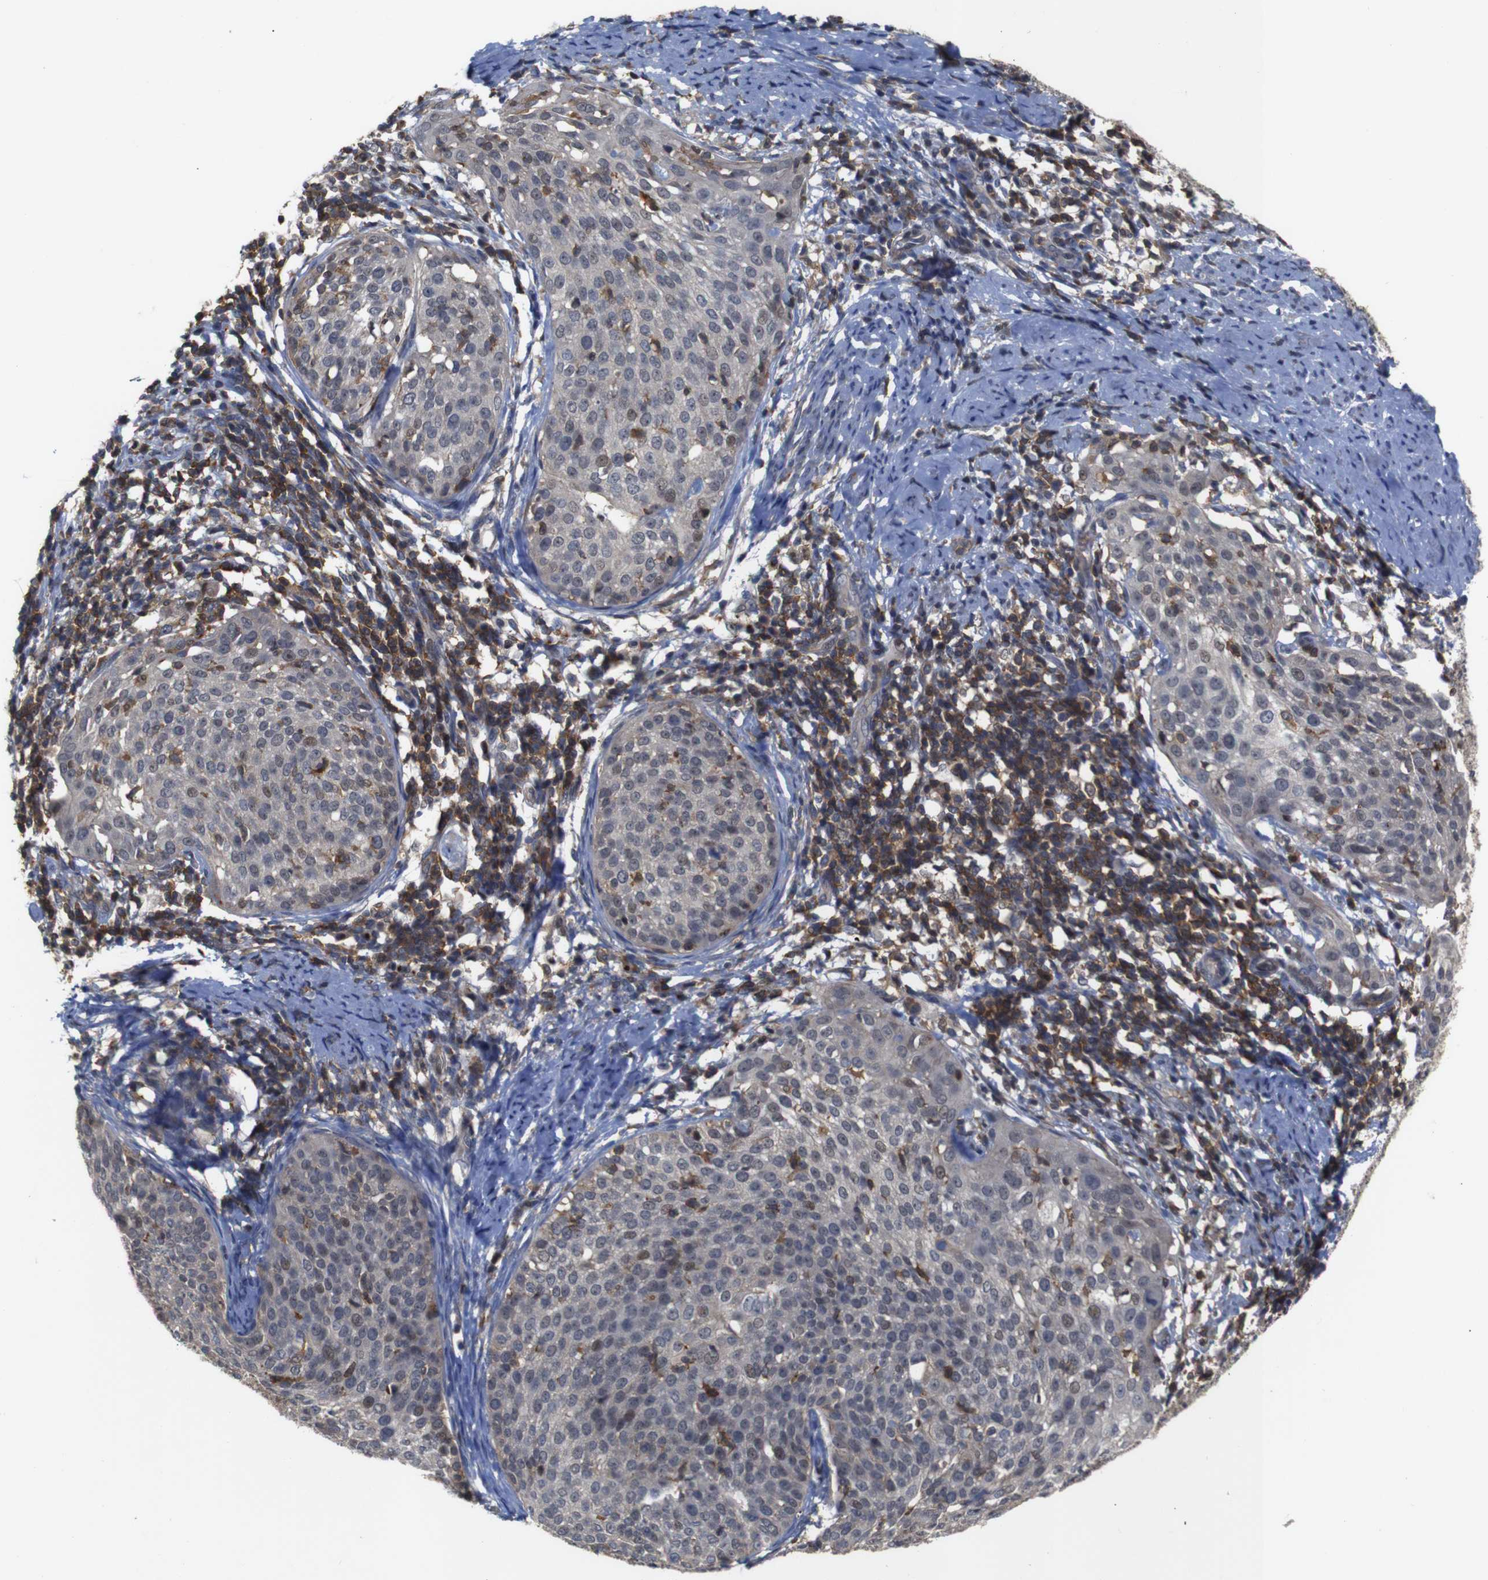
{"staining": {"intensity": "weak", "quantity": "<25%", "location": "cytoplasmic/membranous,nuclear"}, "tissue": "cervical cancer", "cell_type": "Tumor cells", "image_type": "cancer", "snomed": [{"axis": "morphology", "description": "Squamous cell carcinoma, NOS"}, {"axis": "topography", "description": "Cervix"}], "caption": "Immunohistochemistry photomicrograph of neoplastic tissue: human squamous cell carcinoma (cervical) stained with DAB (3,3'-diaminobenzidine) exhibits no significant protein expression in tumor cells. The staining was performed using DAB (3,3'-diaminobenzidine) to visualize the protein expression in brown, while the nuclei were stained in blue with hematoxylin (Magnification: 20x).", "gene": "BRWD3", "patient": {"sex": "female", "age": 51}}